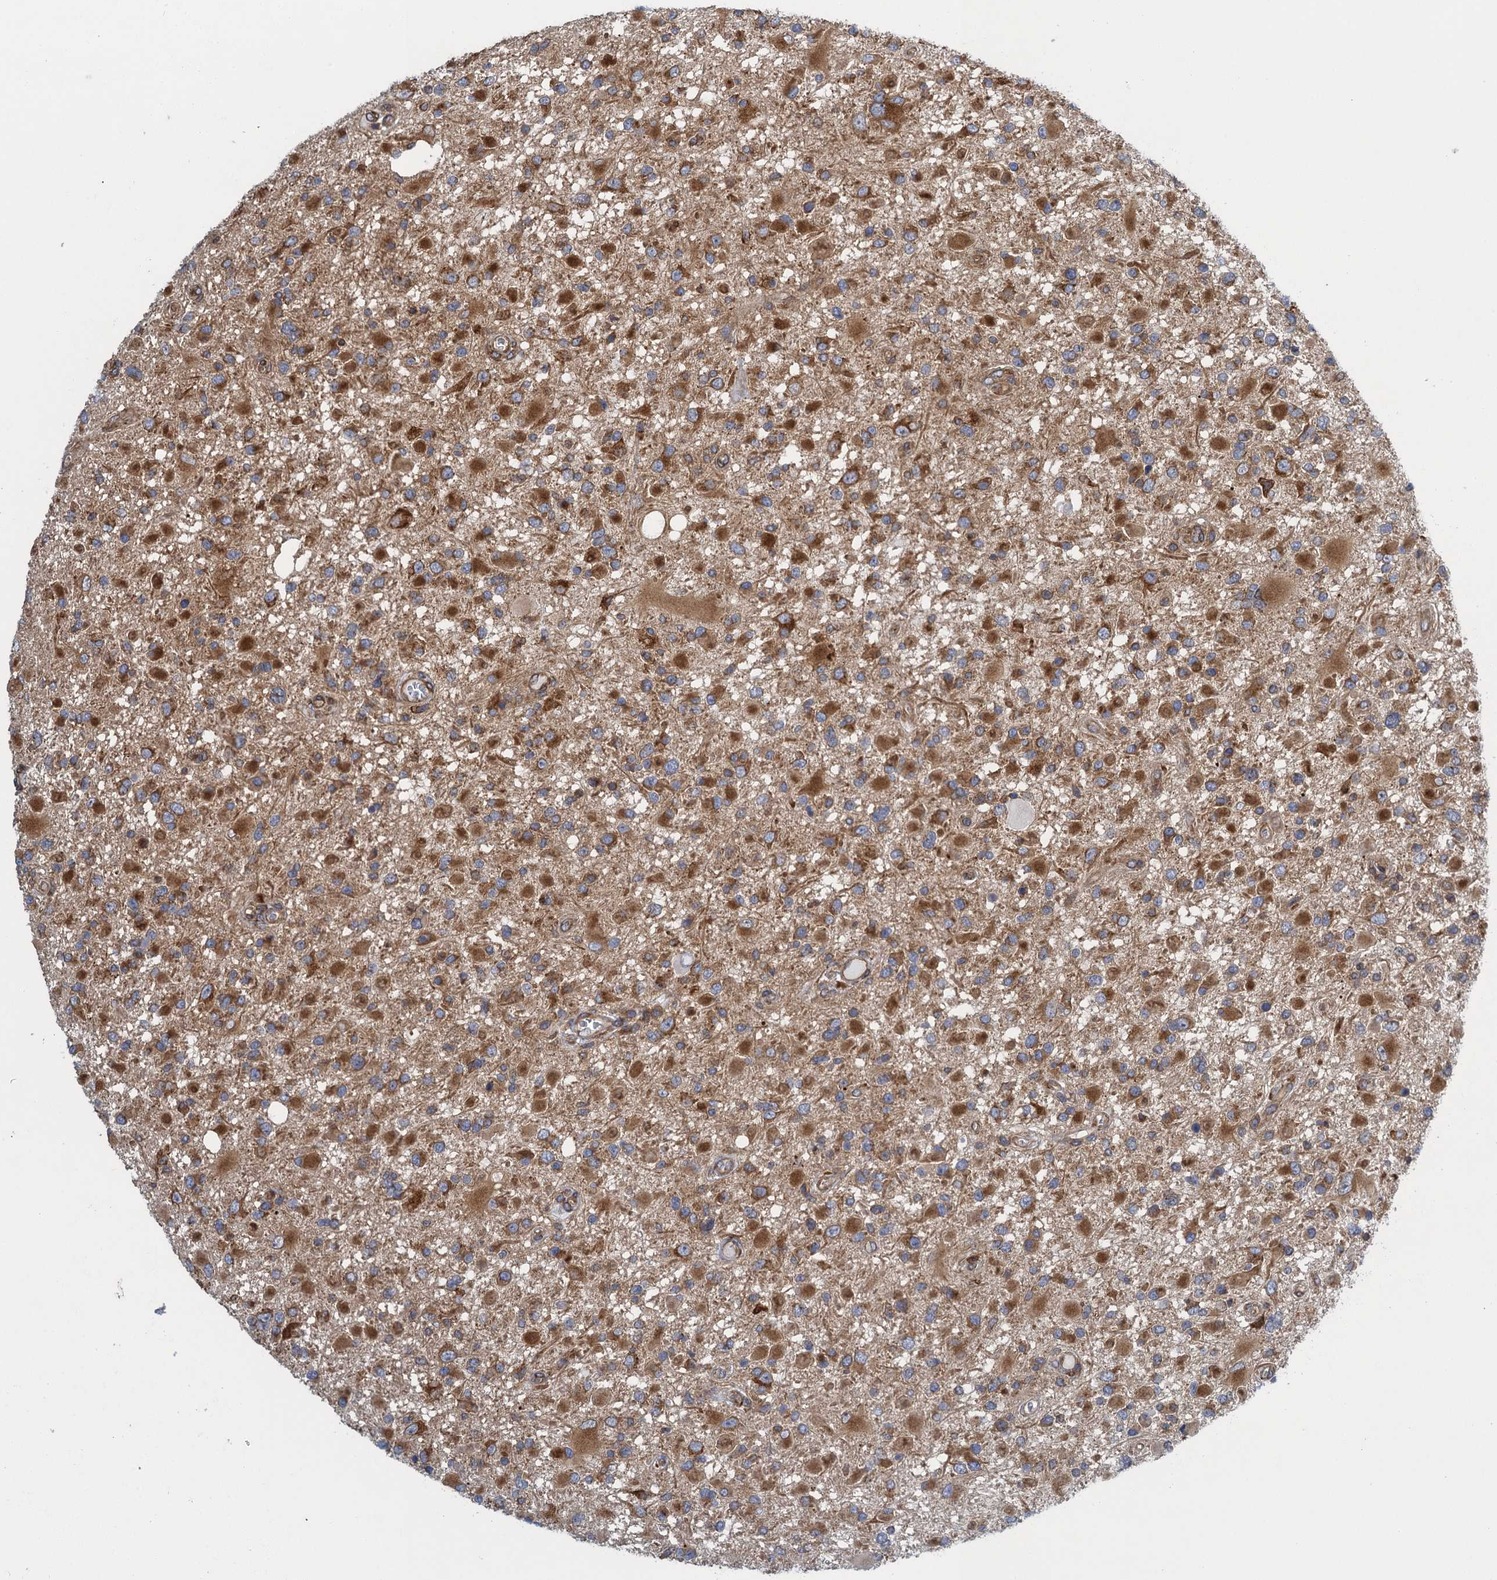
{"staining": {"intensity": "moderate", "quantity": ">75%", "location": "cytoplasmic/membranous"}, "tissue": "glioma", "cell_type": "Tumor cells", "image_type": "cancer", "snomed": [{"axis": "morphology", "description": "Glioma, malignant, High grade"}, {"axis": "topography", "description": "Brain"}], "caption": "The photomicrograph demonstrates a brown stain indicating the presence of a protein in the cytoplasmic/membranous of tumor cells in malignant glioma (high-grade).", "gene": "MDM1", "patient": {"sex": "male", "age": 53}}